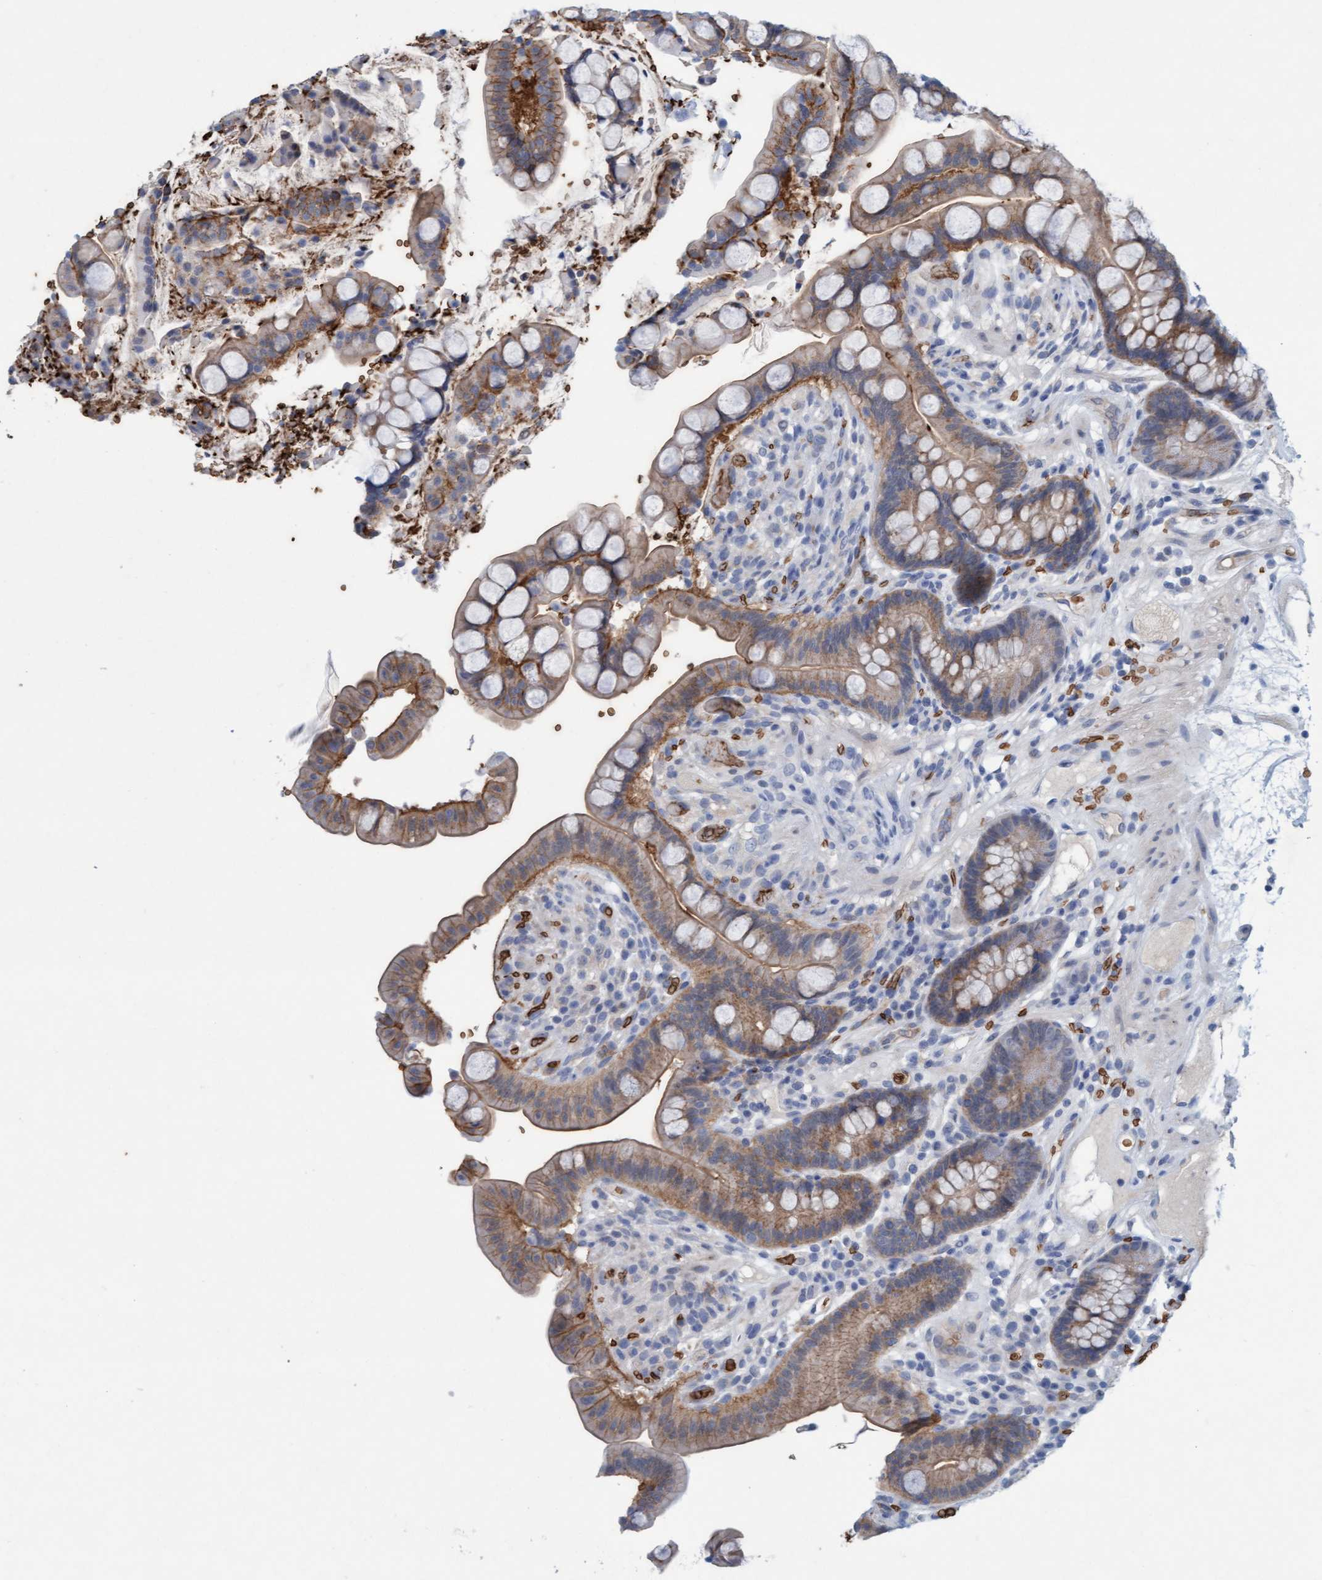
{"staining": {"intensity": "negative", "quantity": "none", "location": "none"}, "tissue": "colon", "cell_type": "Endothelial cells", "image_type": "normal", "snomed": [{"axis": "morphology", "description": "Normal tissue, NOS"}, {"axis": "topography", "description": "Colon"}], "caption": "An IHC micrograph of unremarkable colon is shown. There is no staining in endothelial cells of colon. (DAB (3,3'-diaminobenzidine) immunohistochemistry with hematoxylin counter stain).", "gene": "SPEM2", "patient": {"sex": "male", "age": 73}}